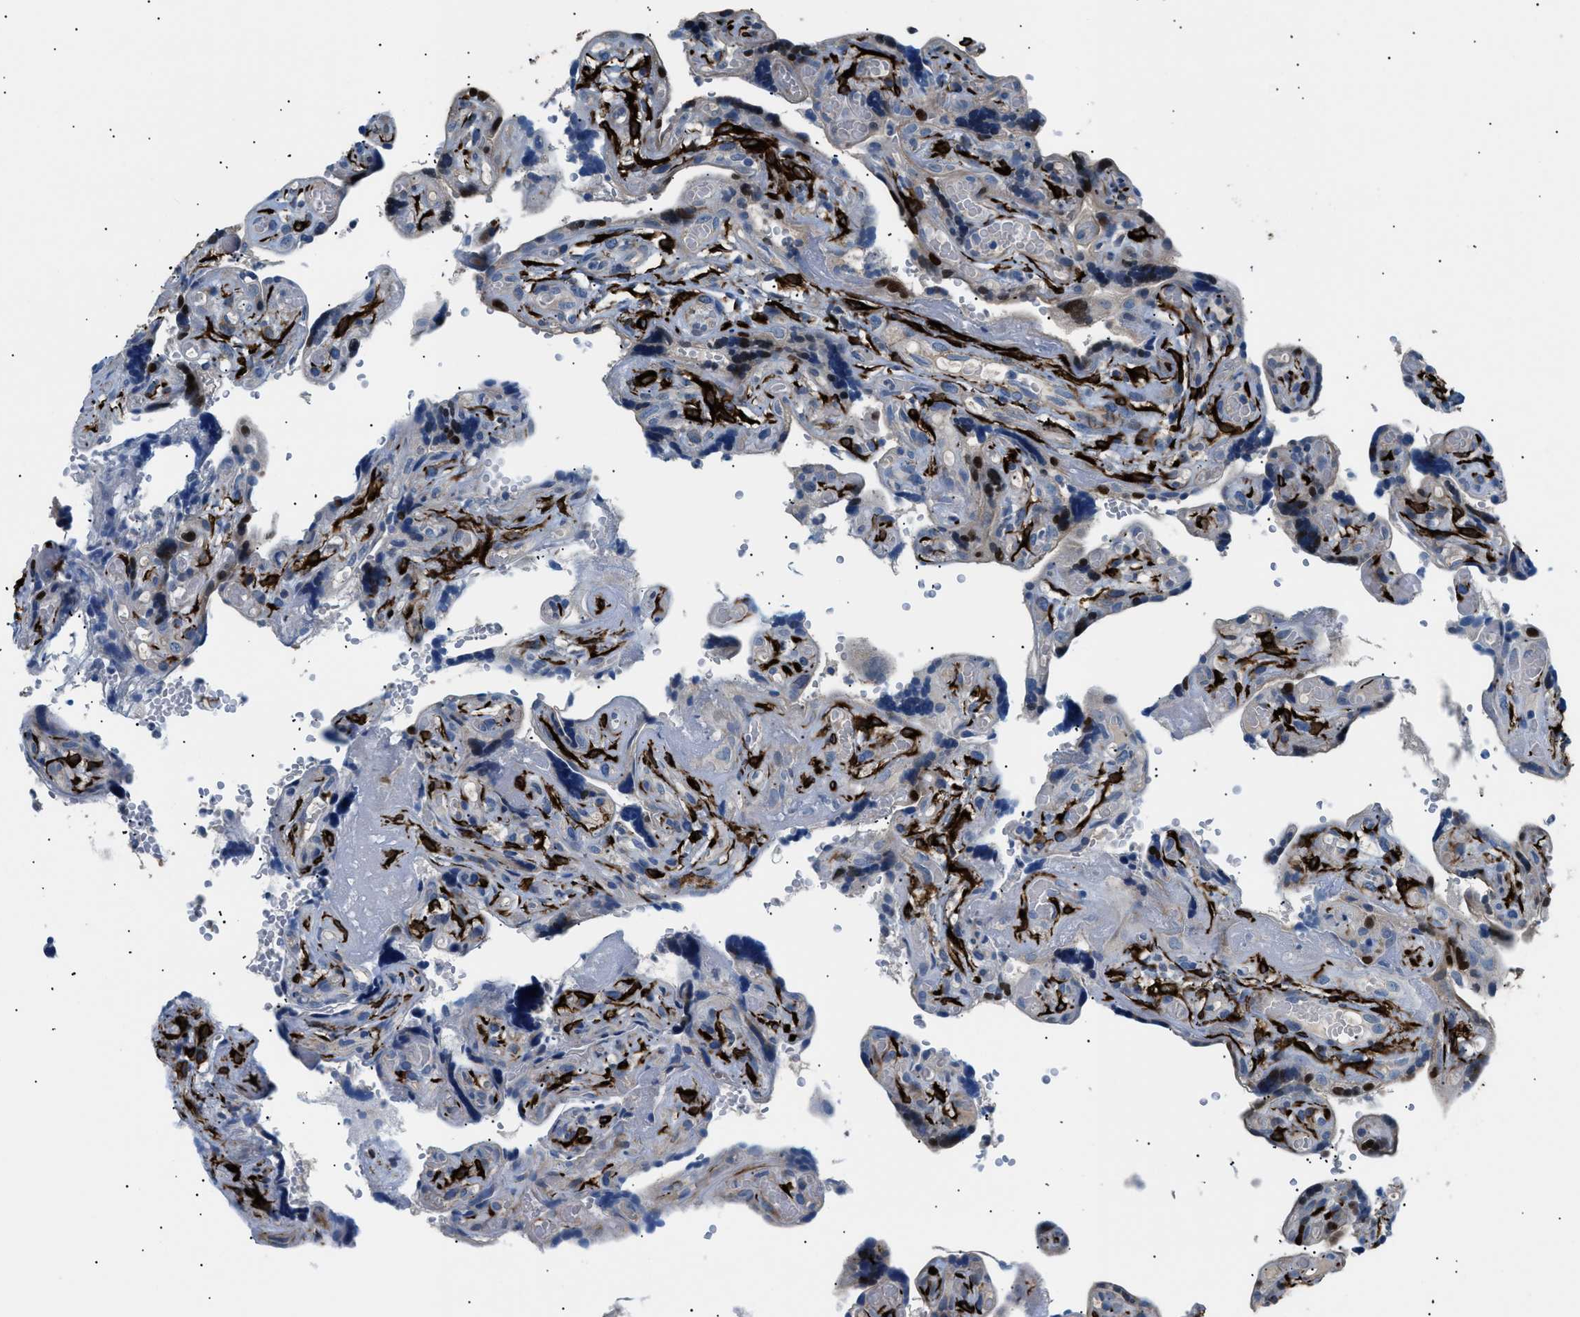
{"staining": {"intensity": "strong", "quantity": ">75%", "location": "cytoplasmic/membranous"}, "tissue": "placenta", "cell_type": "Decidual cells", "image_type": "normal", "snomed": [{"axis": "morphology", "description": "Normal tissue, NOS"}, {"axis": "topography", "description": "Placenta"}], "caption": "Normal placenta displays strong cytoplasmic/membranous positivity in approximately >75% of decidual cells (brown staining indicates protein expression, while blue staining denotes nuclei)..", "gene": "ICA1", "patient": {"sex": "female", "age": 30}}